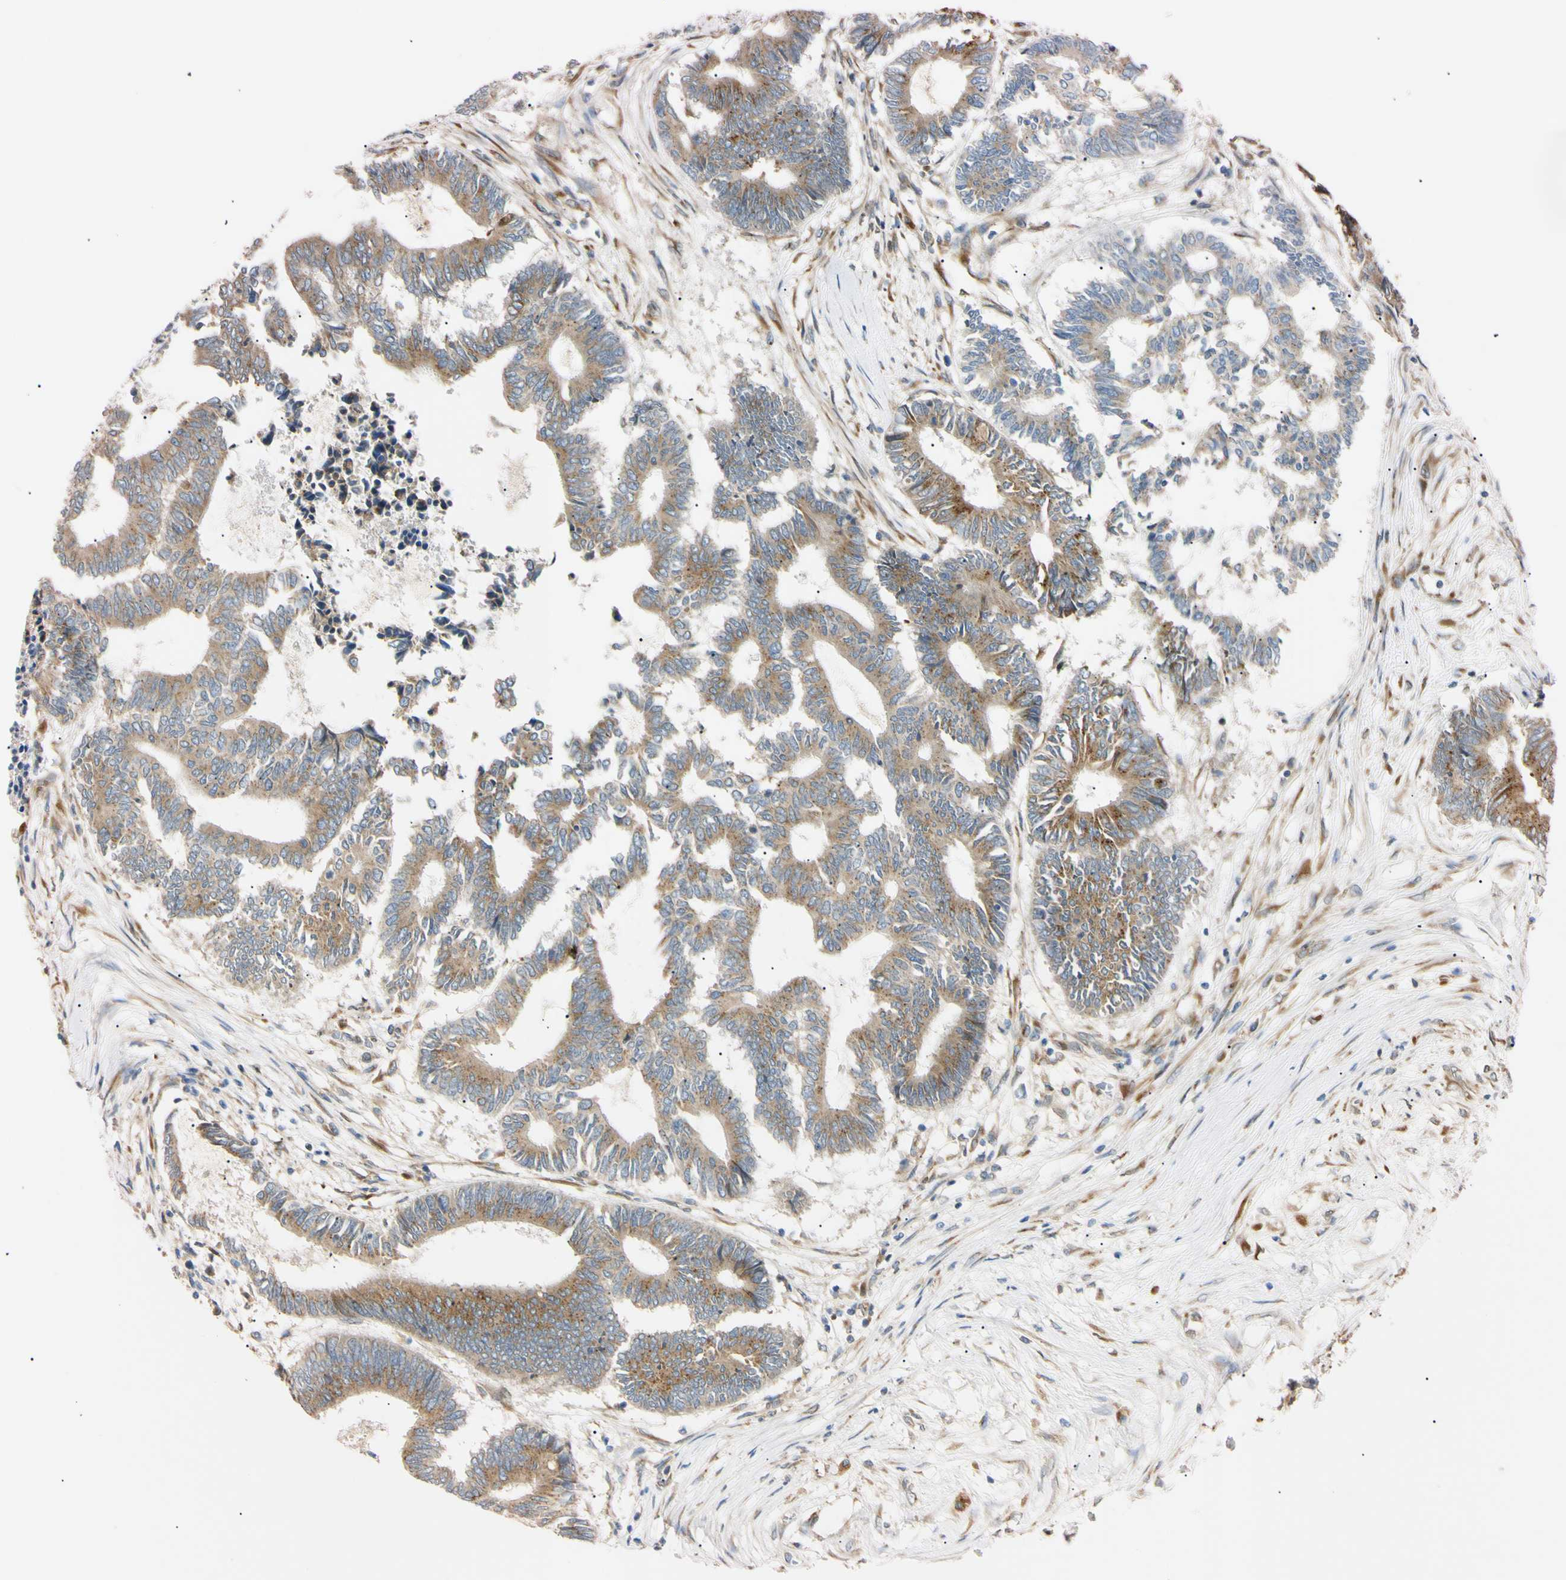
{"staining": {"intensity": "moderate", "quantity": ">75%", "location": "cytoplasmic/membranous"}, "tissue": "colorectal cancer", "cell_type": "Tumor cells", "image_type": "cancer", "snomed": [{"axis": "morphology", "description": "Adenocarcinoma, NOS"}, {"axis": "topography", "description": "Rectum"}], "caption": "A high-resolution micrograph shows immunohistochemistry staining of colorectal cancer, which reveals moderate cytoplasmic/membranous positivity in approximately >75% of tumor cells.", "gene": "IER3IP1", "patient": {"sex": "male", "age": 63}}